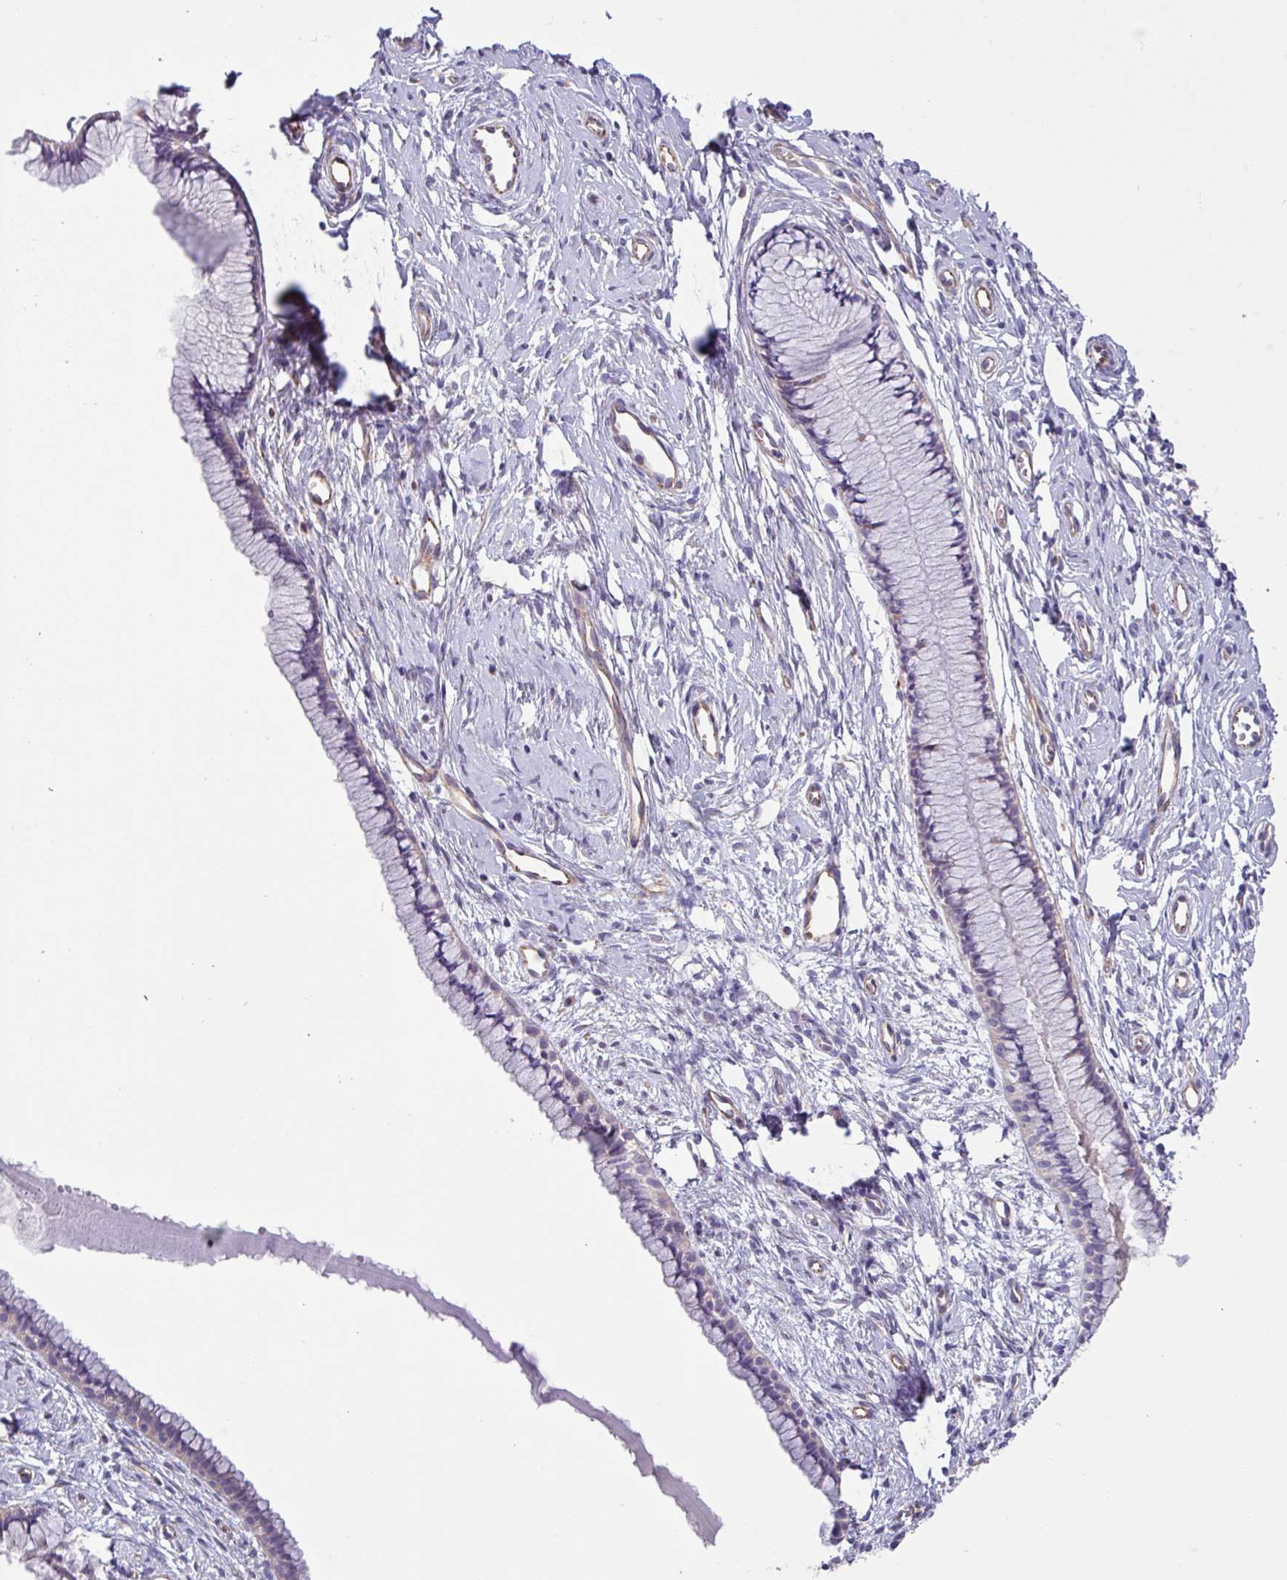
{"staining": {"intensity": "negative", "quantity": "none", "location": "none"}, "tissue": "cervix", "cell_type": "Glandular cells", "image_type": "normal", "snomed": [{"axis": "morphology", "description": "Normal tissue, NOS"}, {"axis": "topography", "description": "Cervix"}], "caption": "IHC histopathology image of unremarkable cervix: cervix stained with DAB (3,3'-diaminobenzidine) exhibits no significant protein expression in glandular cells. (DAB (3,3'-diaminobenzidine) immunohistochemistry (IHC), high magnification).", "gene": "MRM2", "patient": {"sex": "female", "age": 40}}